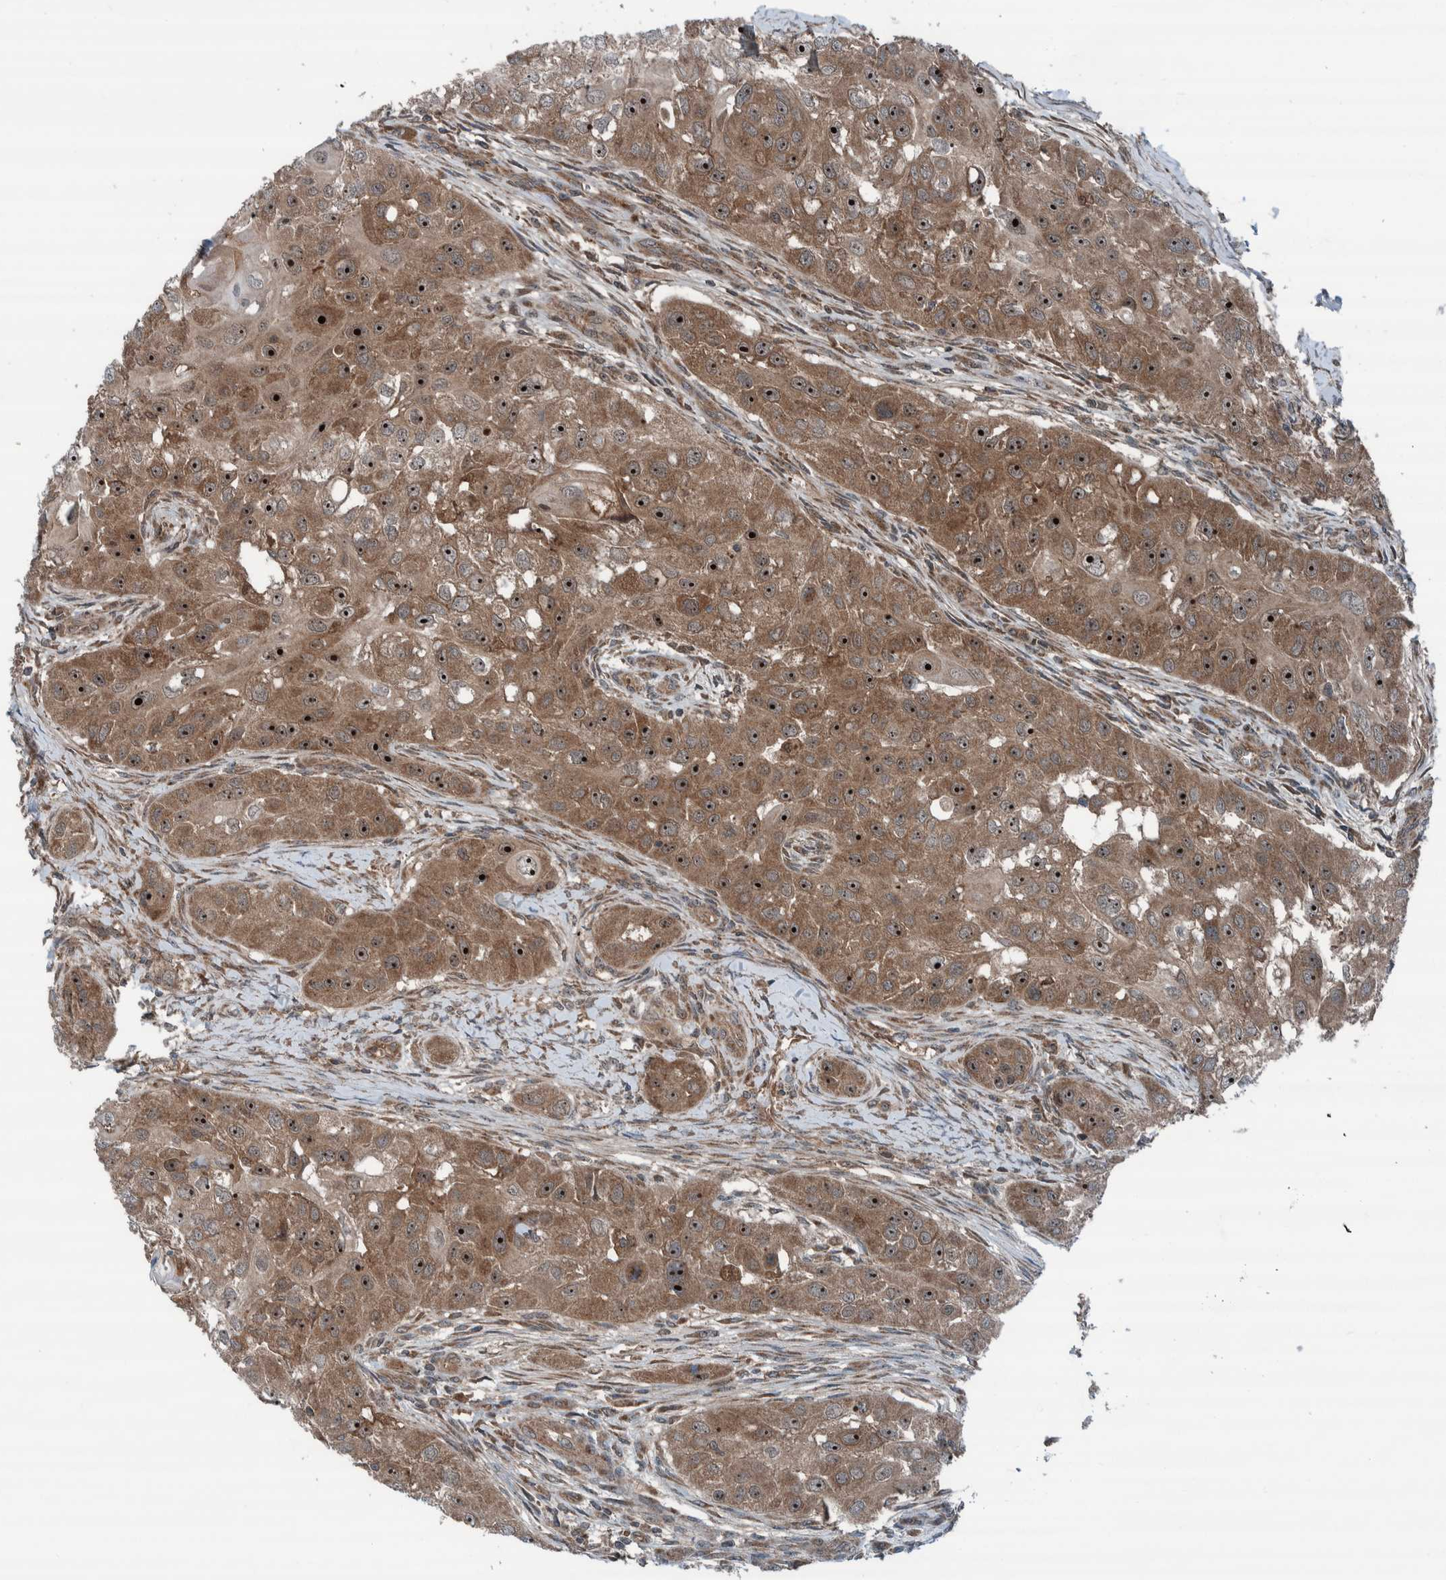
{"staining": {"intensity": "strong", "quantity": ">75%", "location": "cytoplasmic/membranous,nuclear"}, "tissue": "head and neck cancer", "cell_type": "Tumor cells", "image_type": "cancer", "snomed": [{"axis": "morphology", "description": "Normal tissue, NOS"}, {"axis": "morphology", "description": "Squamous cell carcinoma, NOS"}, {"axis": "topography", "description": "Skeletal muscle"}, {"axis": "topography", "description": "Head-Neck"}], "caption": "Immunohistochemistry micrograph of neoplastic tissue: human head and neck squamous cell carcinoma stained using immunohistochemistry (IHC) displays high levels of strong protein expression localized specifically in the cytoplasmic/membranous and nuclear of tumor cells, appearing as a cytoplasmic/membranous and nuclear brown color.", "gene": "CUEDC1", "patient": {"sex": "male", "age": 51}}